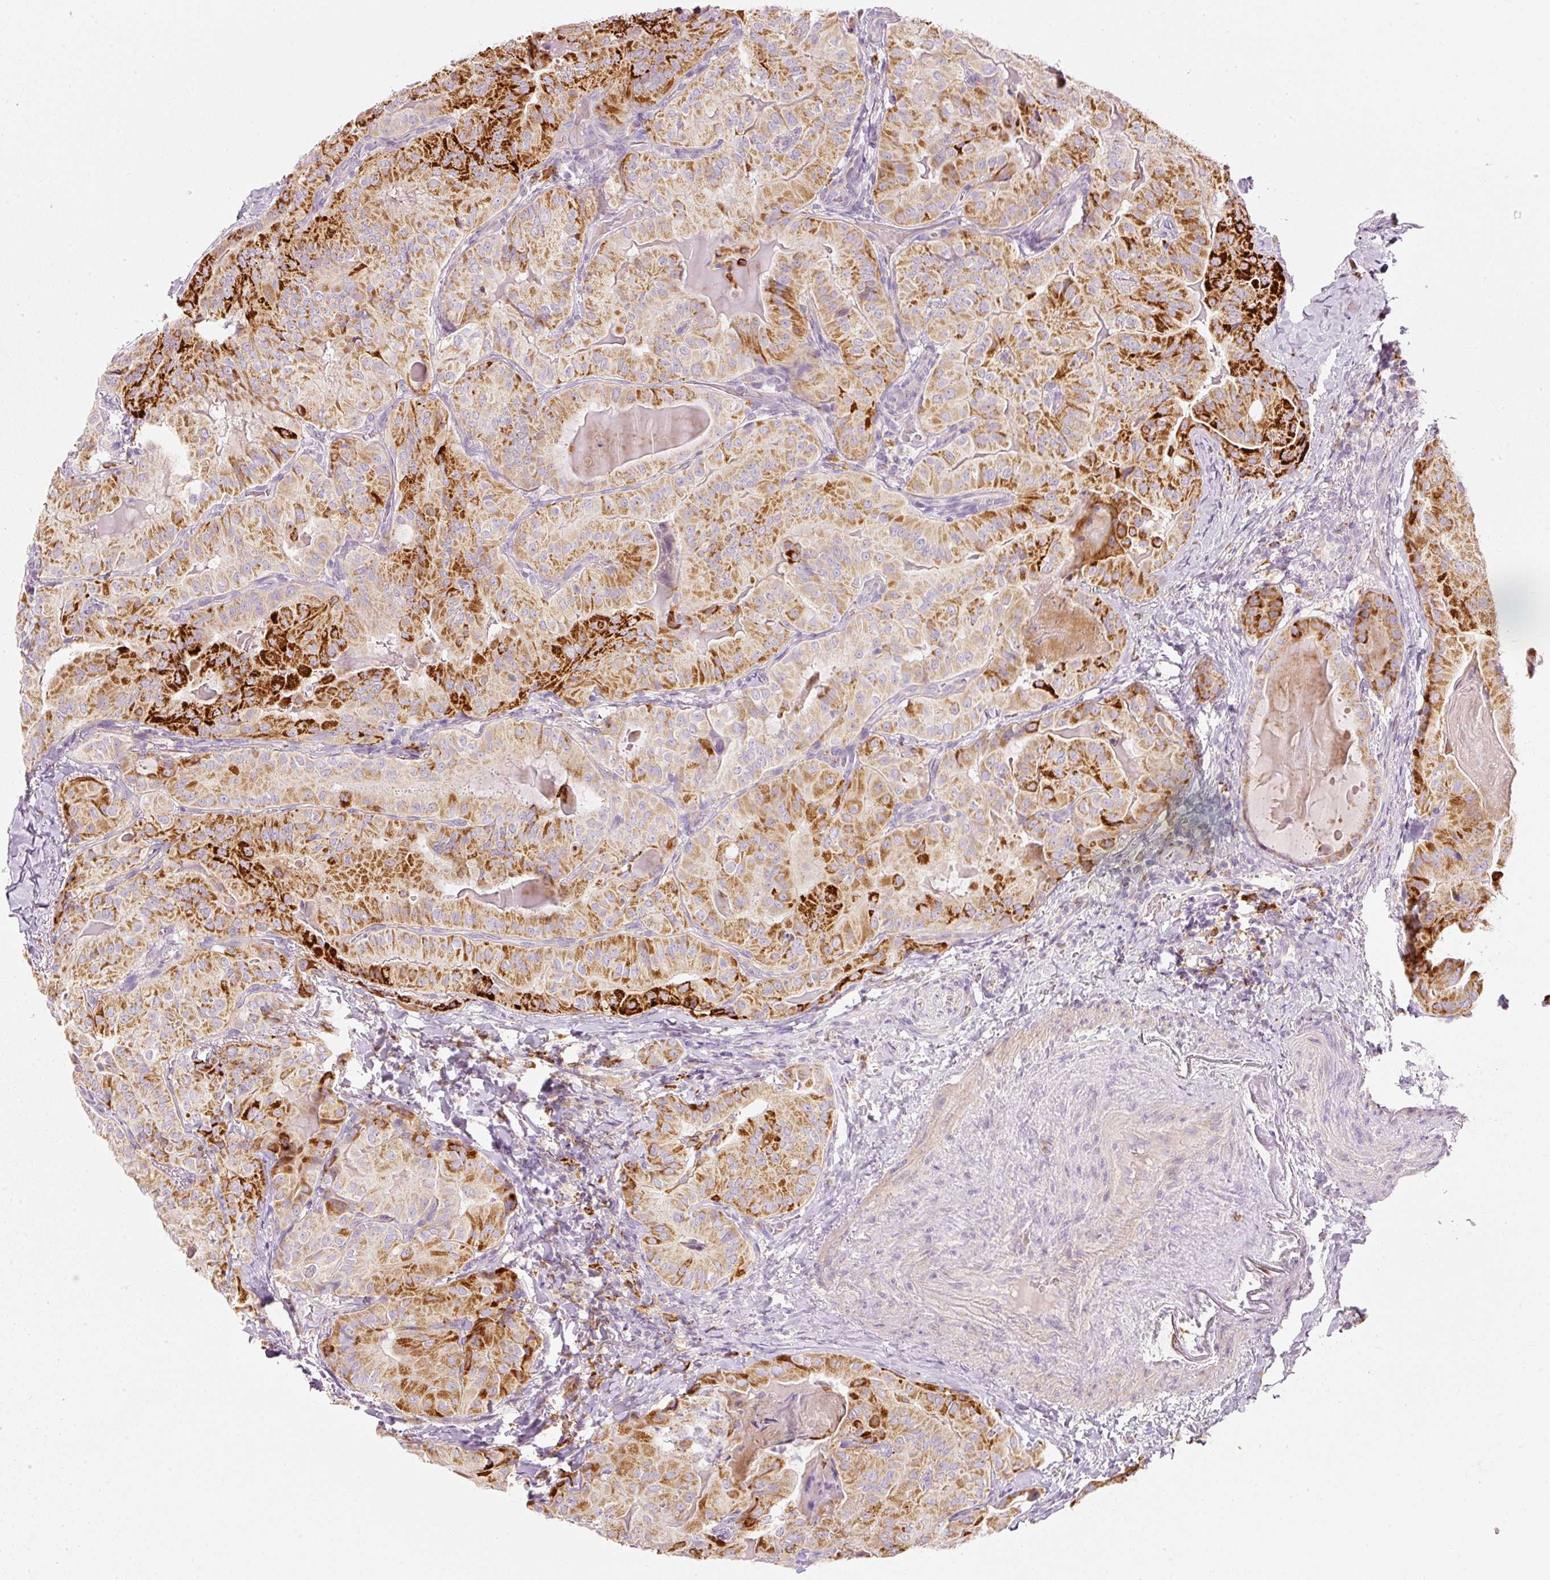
{"staining": {"intensity": "strong", "quantity": "25%-75%", "location": "cytoplasmic/membranous"}, "tissue": "thyroid cancer", "cell_type": "Tumor cells", "image_type": "cancer", "snomed": [{"axis": "morphology", "description": "Papillary adenocarcinoma, NOS"}, {"axis": "topography", "description": "Thyroid gland"}], "caption": "Protein analysis of papillary adenocarcinoma (thyroid) tissue displays strong cytoplasmic/membranous staining in about 25%-75% of tumor cells.", "gene": "MTHFD2", "patient": {"sex": "female", "age": 68}}